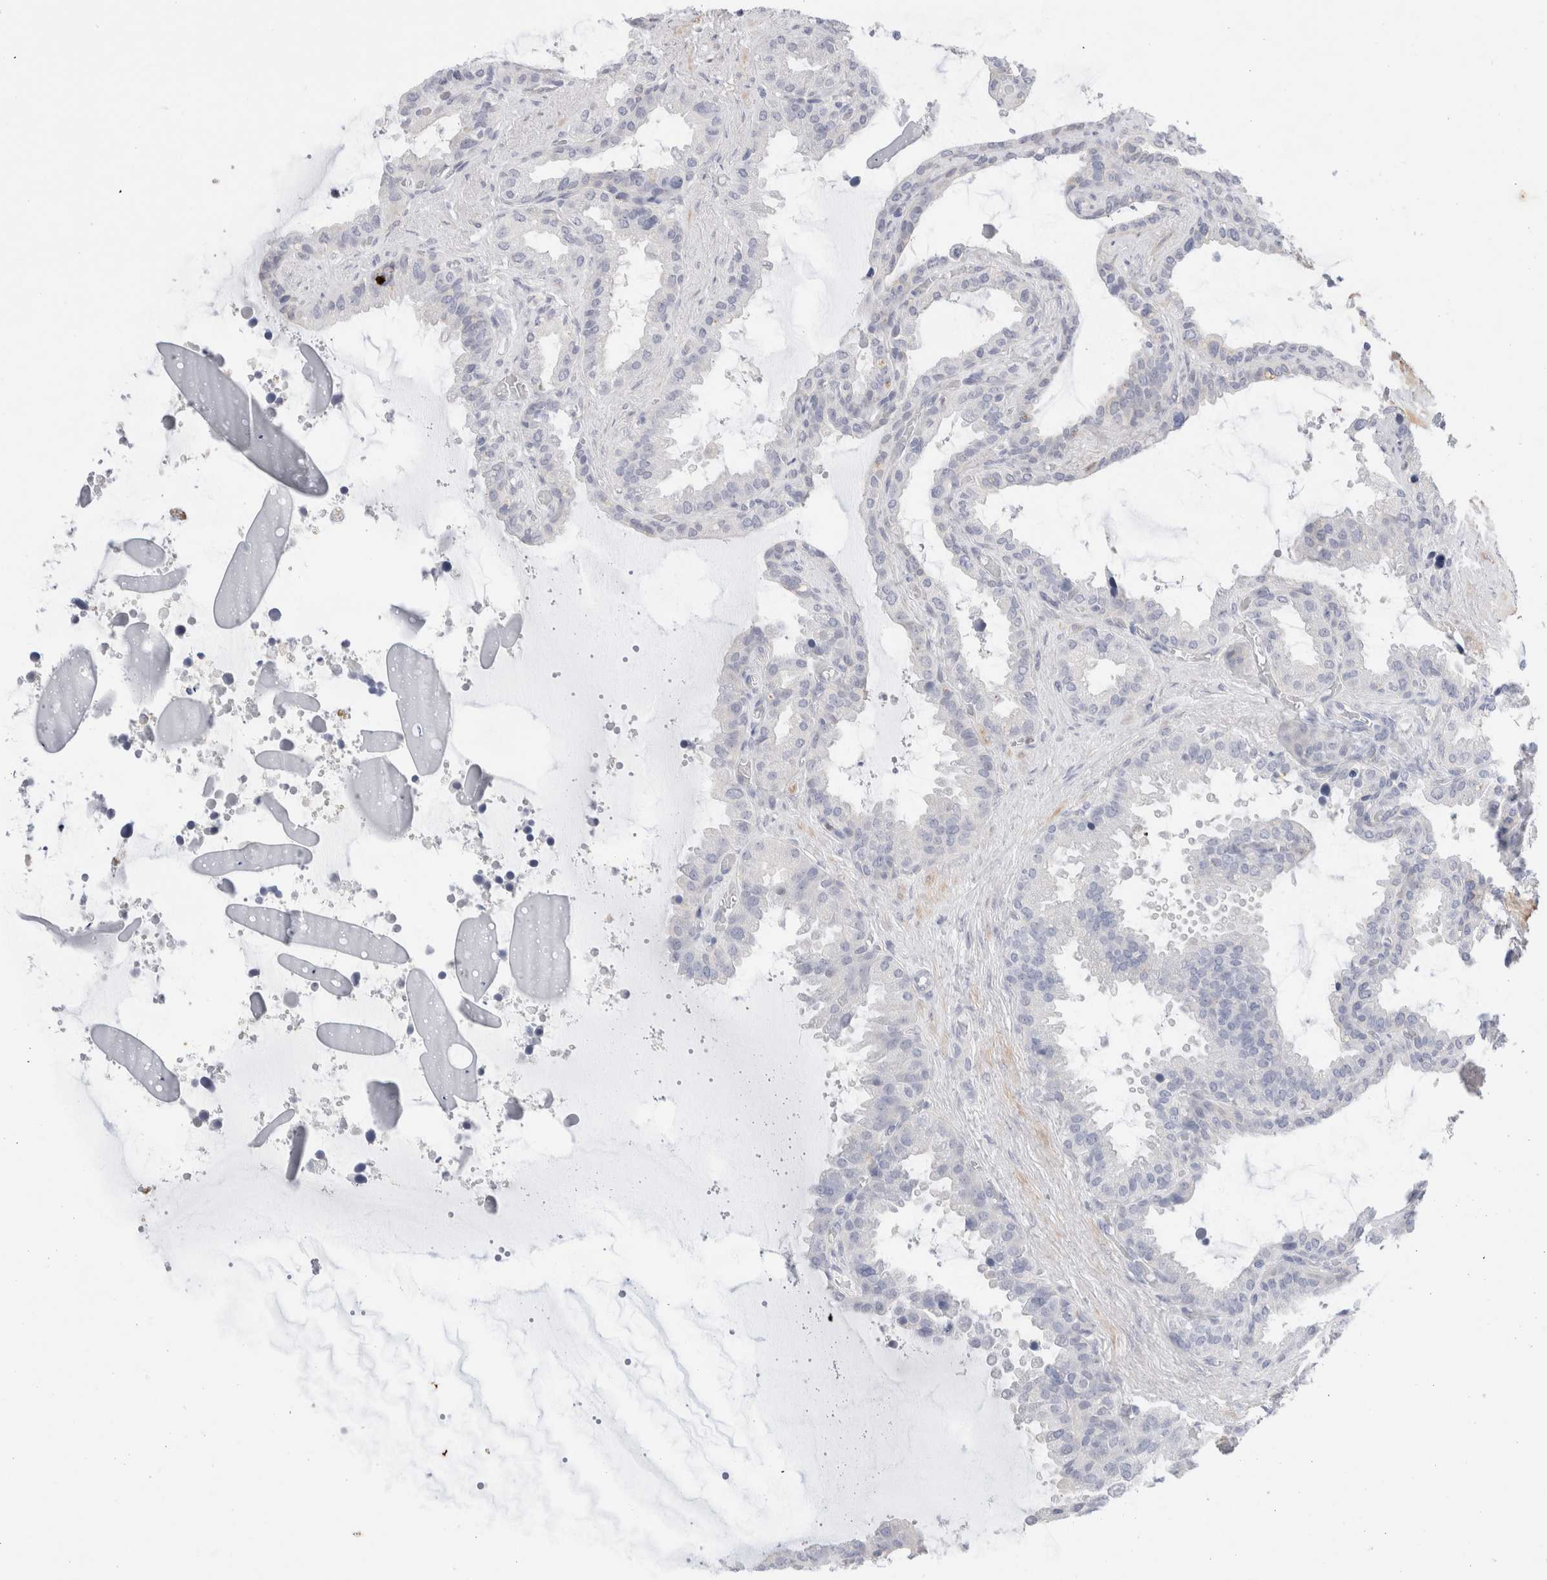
{"staining": {"intensity": "negative", "quantity": "none", "location": "none"}, "tissue": "seminal vesicle", "cell_type": "Glandular cells", "image_type": "normal", "snomed": [{"axis": "morphology", "description": "Normal tissue, NOS"}, {"axis": "topography", "description": "Seminal veicle"}], "caption": "Glandular cells show no significant positivity in benign seminal vesicle.", "gene": "ADAM30", "patient": {"sex": "male", "age": 46}}